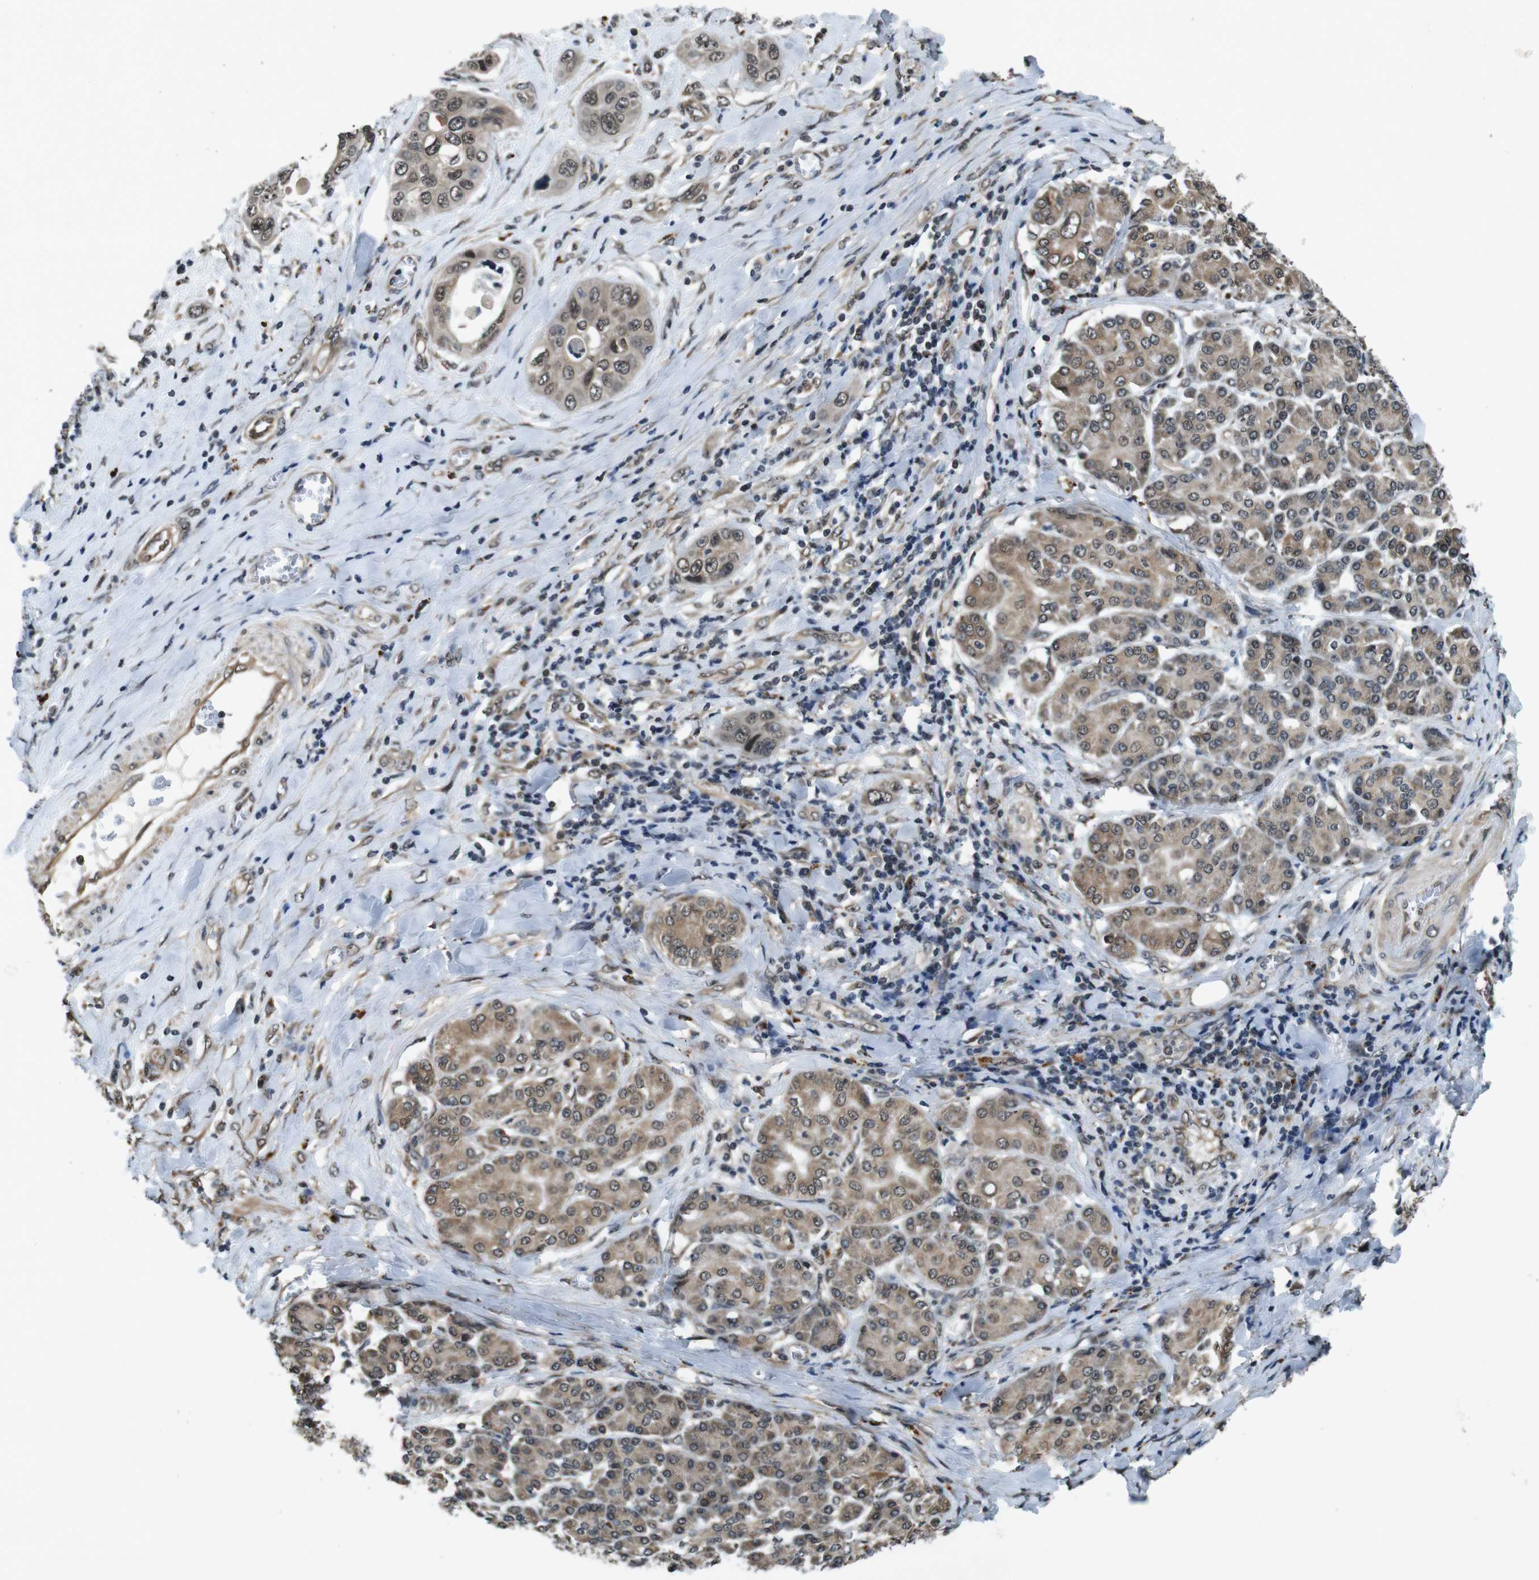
{"staining": {"intensity": "weak", "quantity": ">75%", "location": "cytoplasmic/membranous,nuclear"}, "tissue": "pancreatic cancer", "cell_type": "Tumor cells", "image_type": "cancer", "snomed": [{"axis": "morphology", "description": "Adenocarcinoma, NOS"}, {"axis": "topography", "description": "Pancreas"}], "caption": "Brown immunohistochemical staining in pancreatic cancer (adenocarcinoma) demonstrates weak cytoplasmic/membranous and nuclear staining in about >75% of tumor cells.", "gene": "SOCS1", "patient": {"sex": "female", "age": 70}}